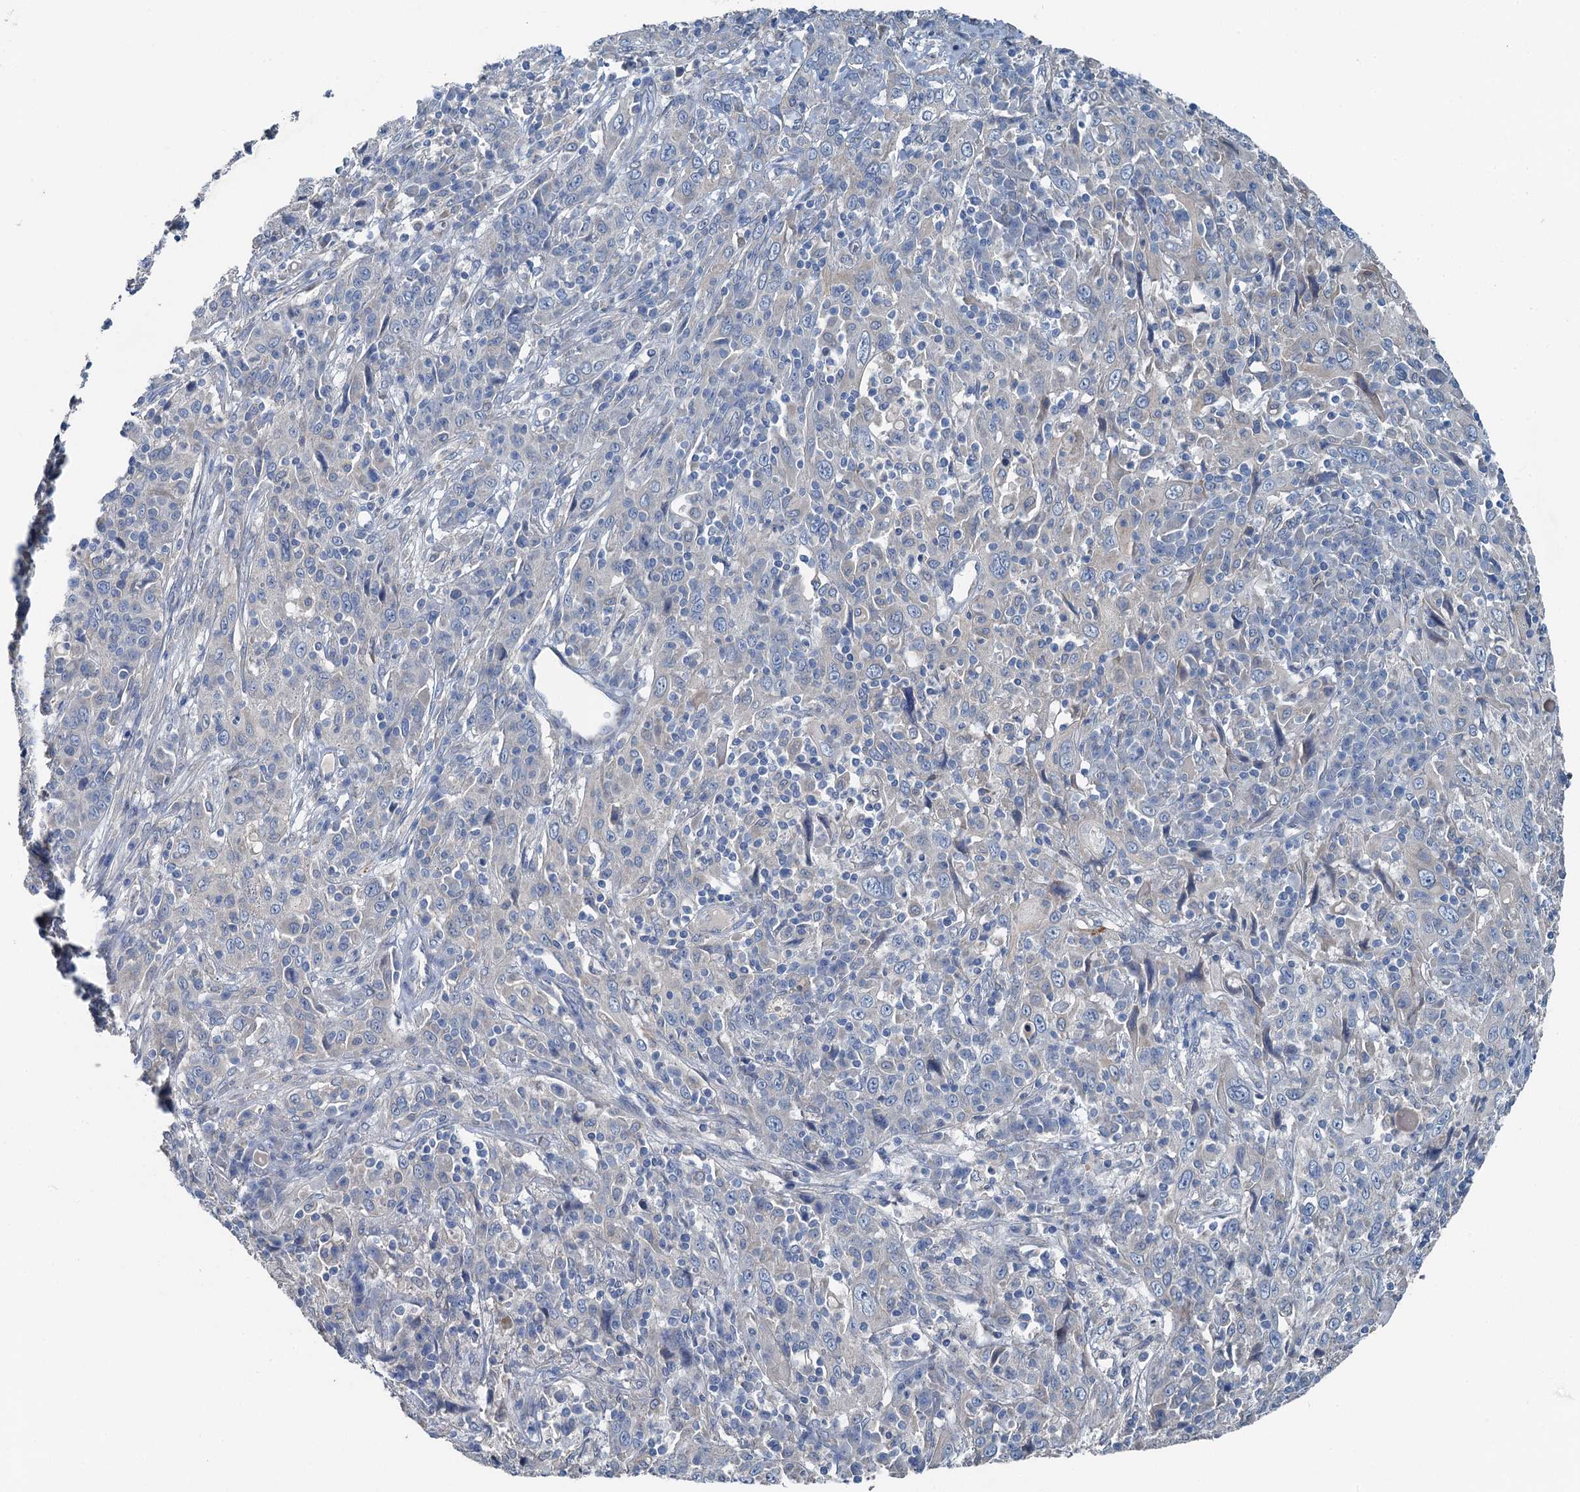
{"staining": {"intensity": "negative", "quantity": "none", "location": "none"}, "tissue": "cervical cancer", "cell_type": "Tumor cells", "image_type": "cancer", "snomed": [{"axis": "morphology", "description": "Squamous cell carcinoma, NOS"}, {"axis": "topography", "description": "Cervix"}], "caption": "Tumor cells are negative for brown protein staining in cervical cancer. Nuclei are stained in blue.", "gene": "C6orf120", "patient": {"sex": "female", "age": 46}}